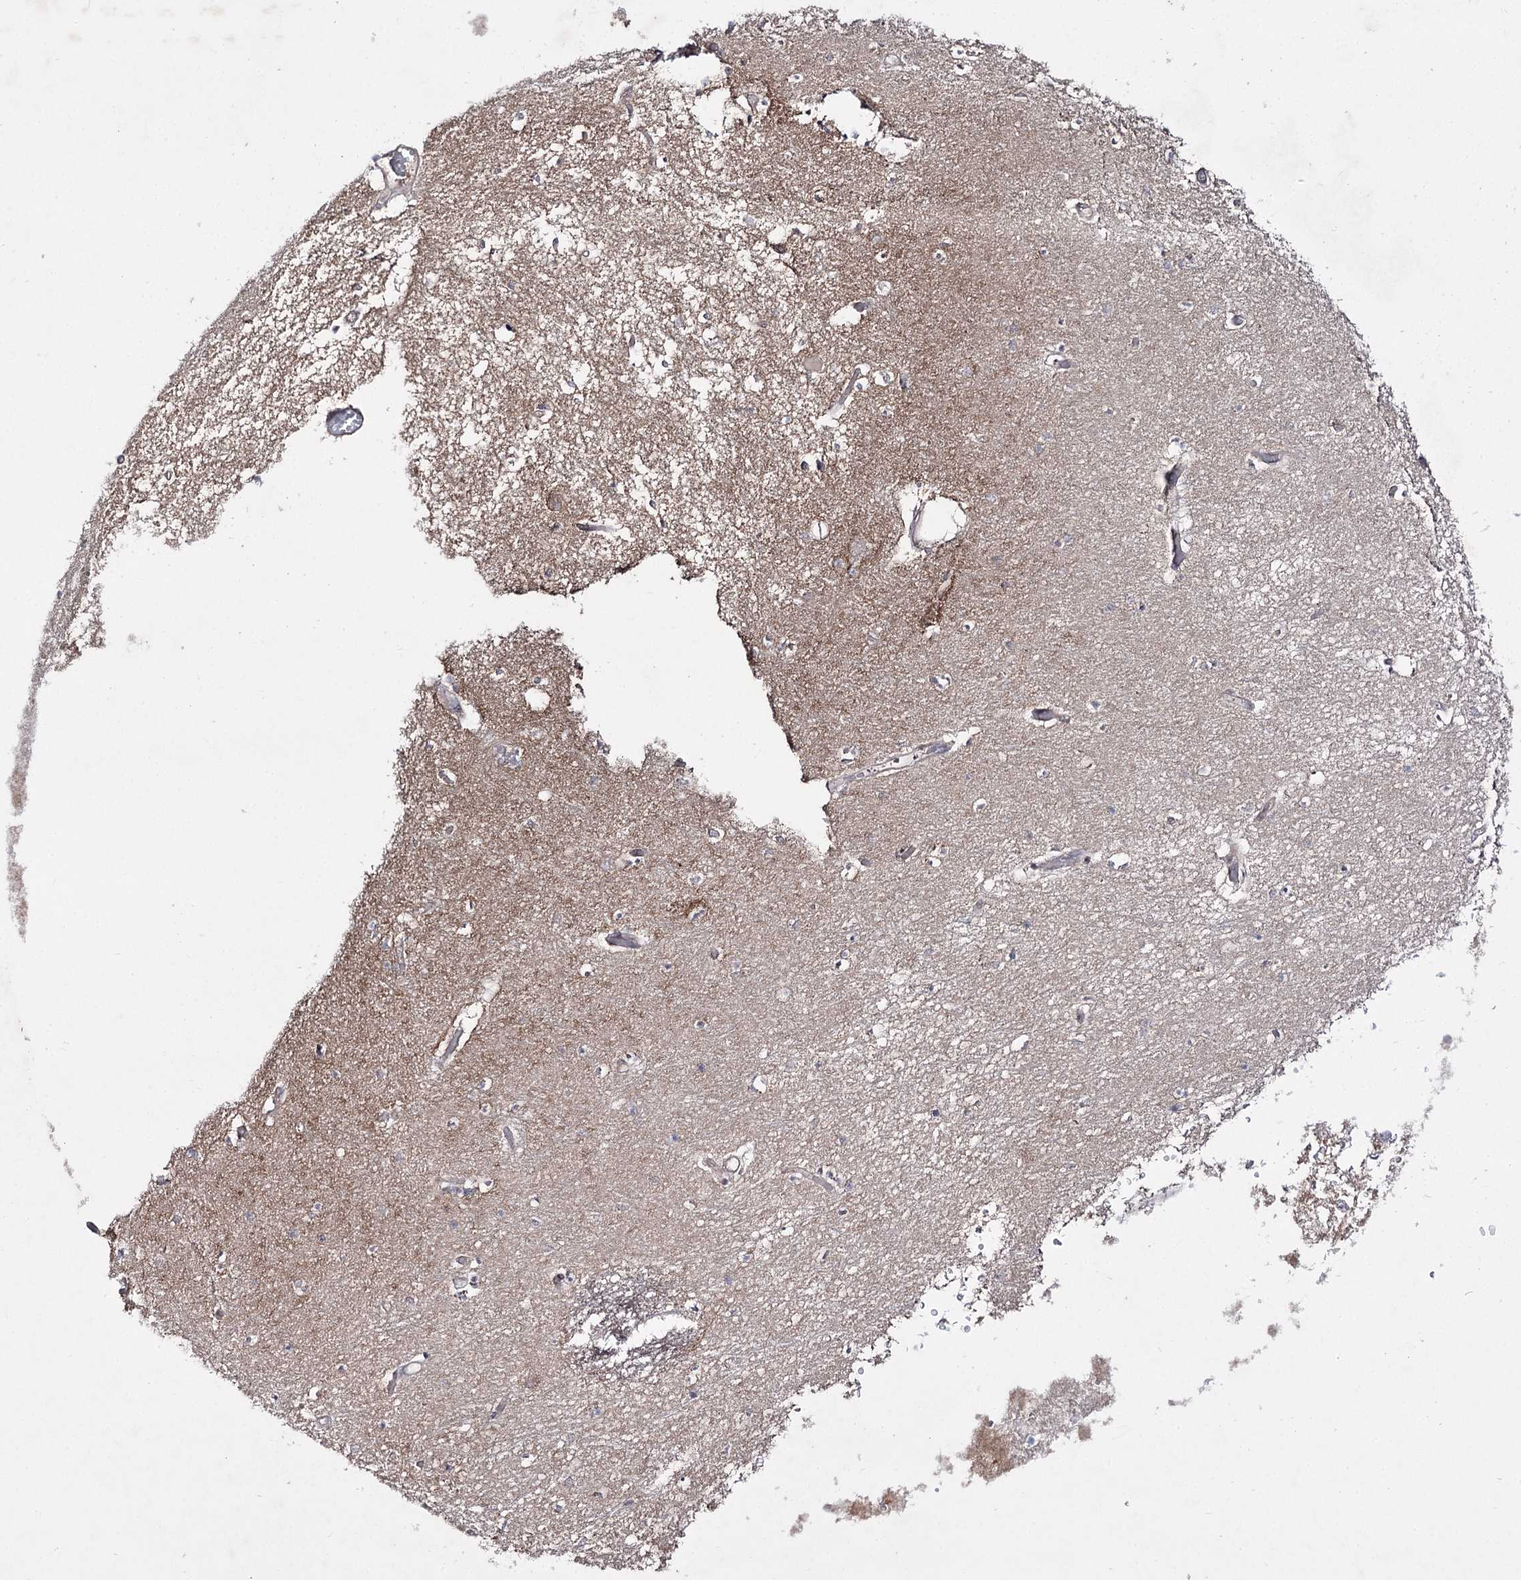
{"staining": {"intensity": "negative", "quantity": "none", "location": "none"}, "tissue": "hippocampus", "cell_type": "Glial cells", "image_type": "normal", "snomed": [{"axis": "morphology", "description": "Normal tissue, NOS"}, {"axis": "topography", "description": "Hippocampus"}], "caption": "Immunohistochemistry photomicrograph of unremarkable hippocampus: human hippocampus stained with DAB displays no significant protein staining in glial cells. (DAB IHC, high magnification).", "gene": "HOXC11", "patient": {"sex": "male", "age": 70}}